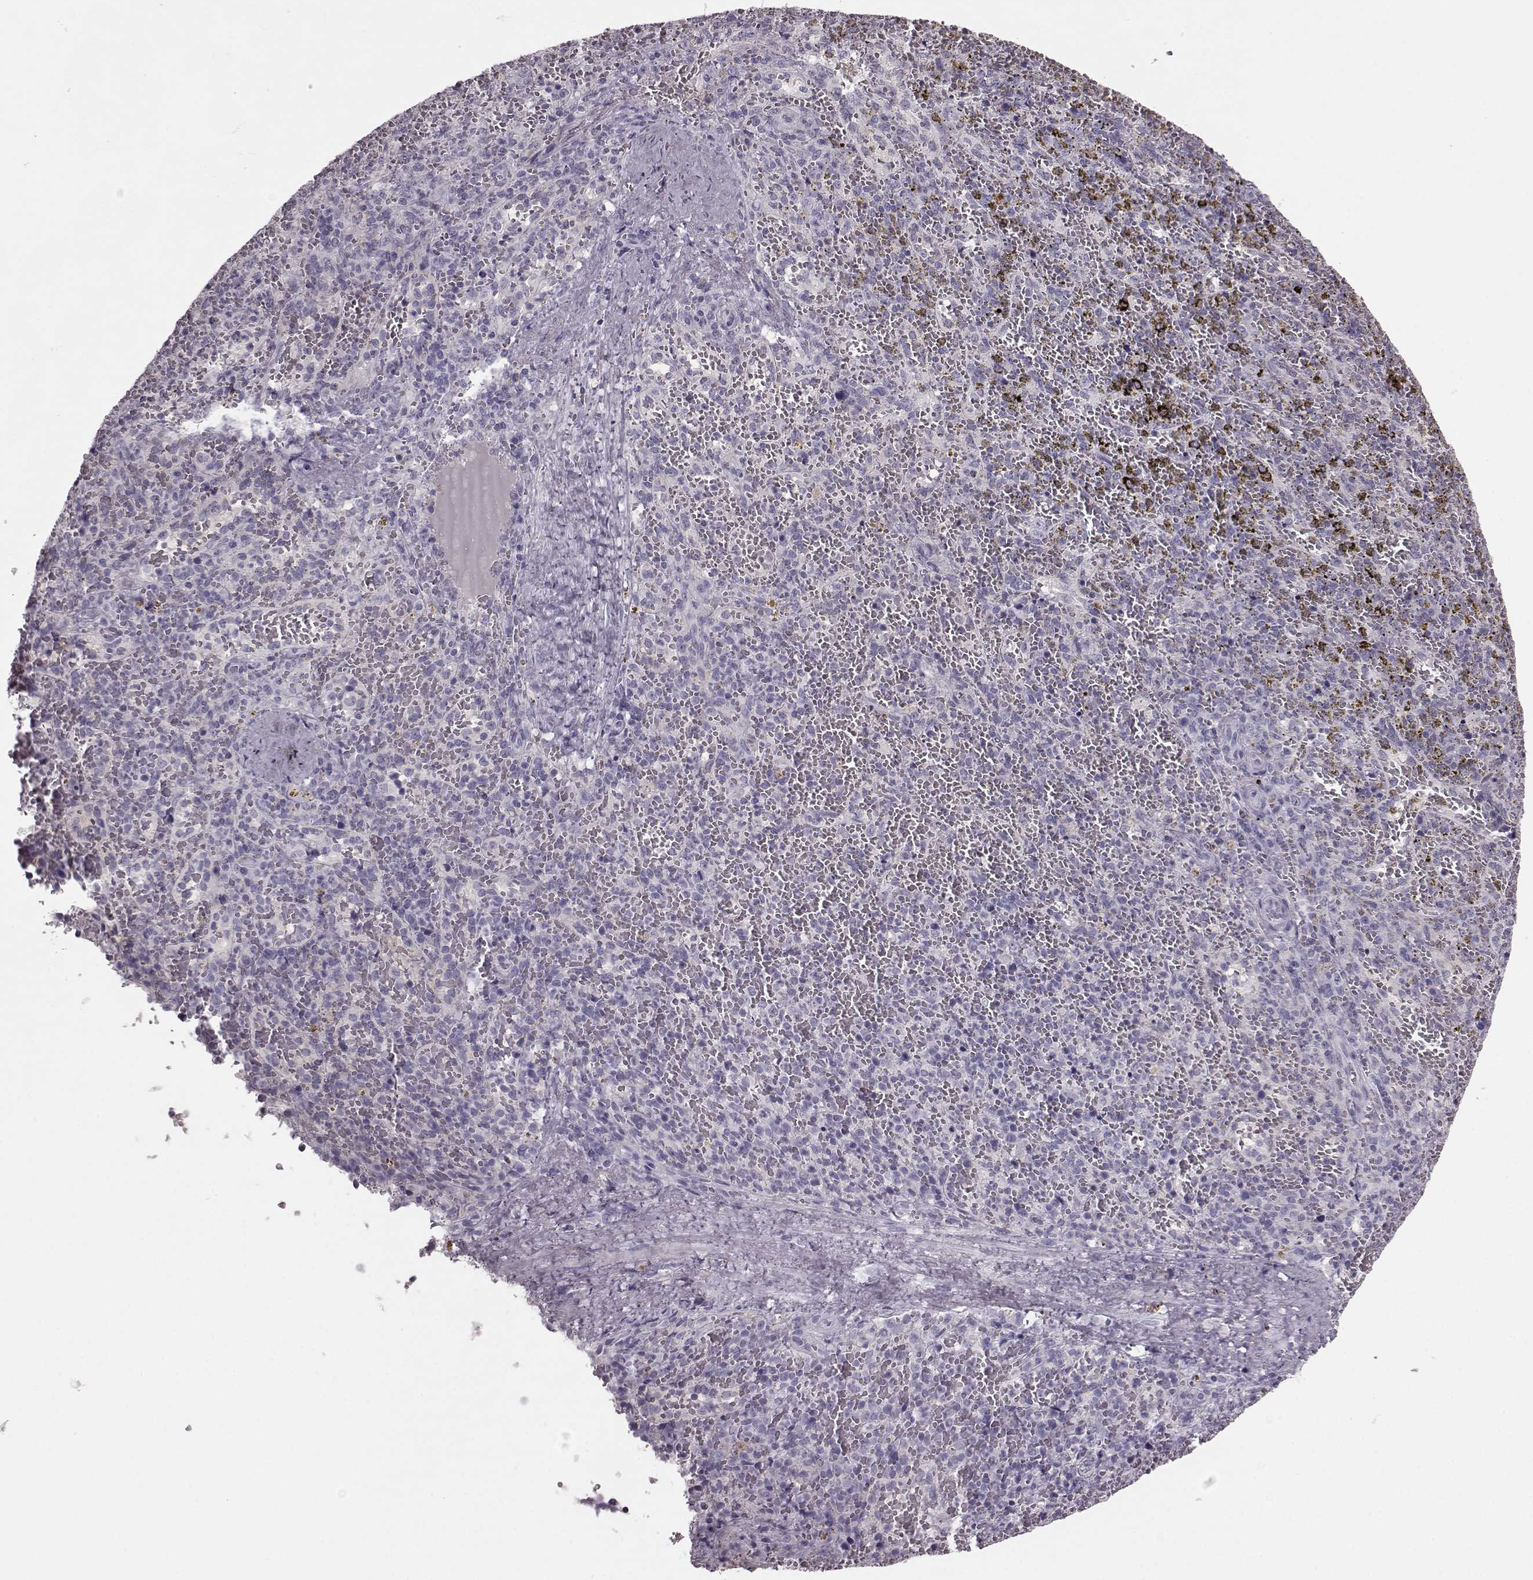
{"staining": {"intensity": "negative", "quantity": "none", "location": "none"}, "tissue": "spleen", "cell_type": "Cells in red pulp", "image_type": "normal", "snomed": [{"axis": "morphology", "description": "Normal tissue, NOS"}, {"axis": "topography", "description": "Spleen"}], "caption": "IHC micrograph of benign human spleen stained for a protein (brown), which demonstrates no staining in cells in red pulp.", "gene": "CRYBA2", "patient": {"sex": "female", "age": 50}}